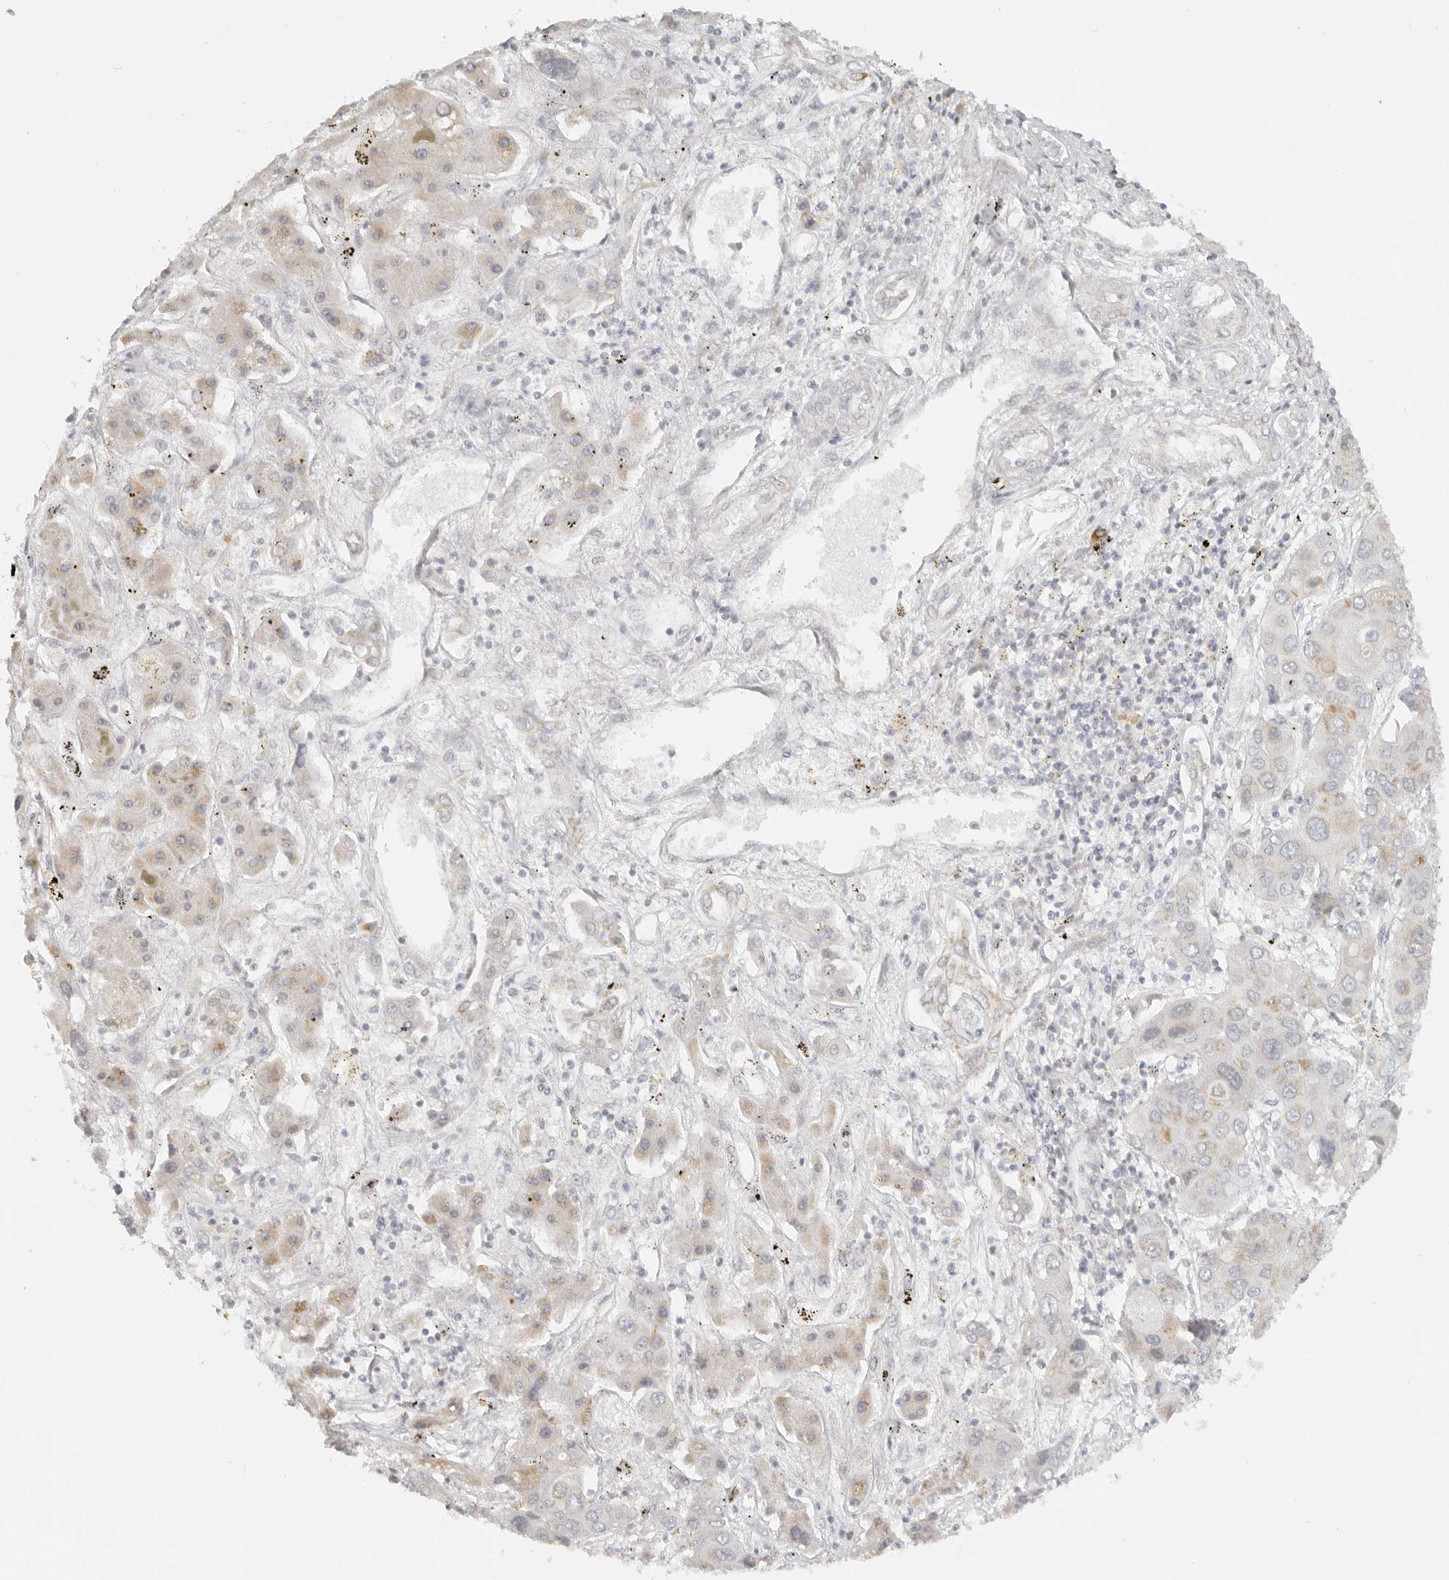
{"staining": {"intensity": "moderate", "quantity": "25%-75%", "location": "cytoplasmic/membranous"}, "tissue": "liver cancer", "cell_type": "Tumor cells", "image_type": "cancer", "snomed": [{"axis": "morphology", "description": "Cholangiocarcinoma"}, {"axis": "topography", "description": "Liver"}], "caption": "This is an image of IHC staining of liver cancer, which shows moderate expression in the cytoplasmic/membranous of tumor cells.", "gene": "KDF1", "patient": {"sex": "male", "age": 67}}